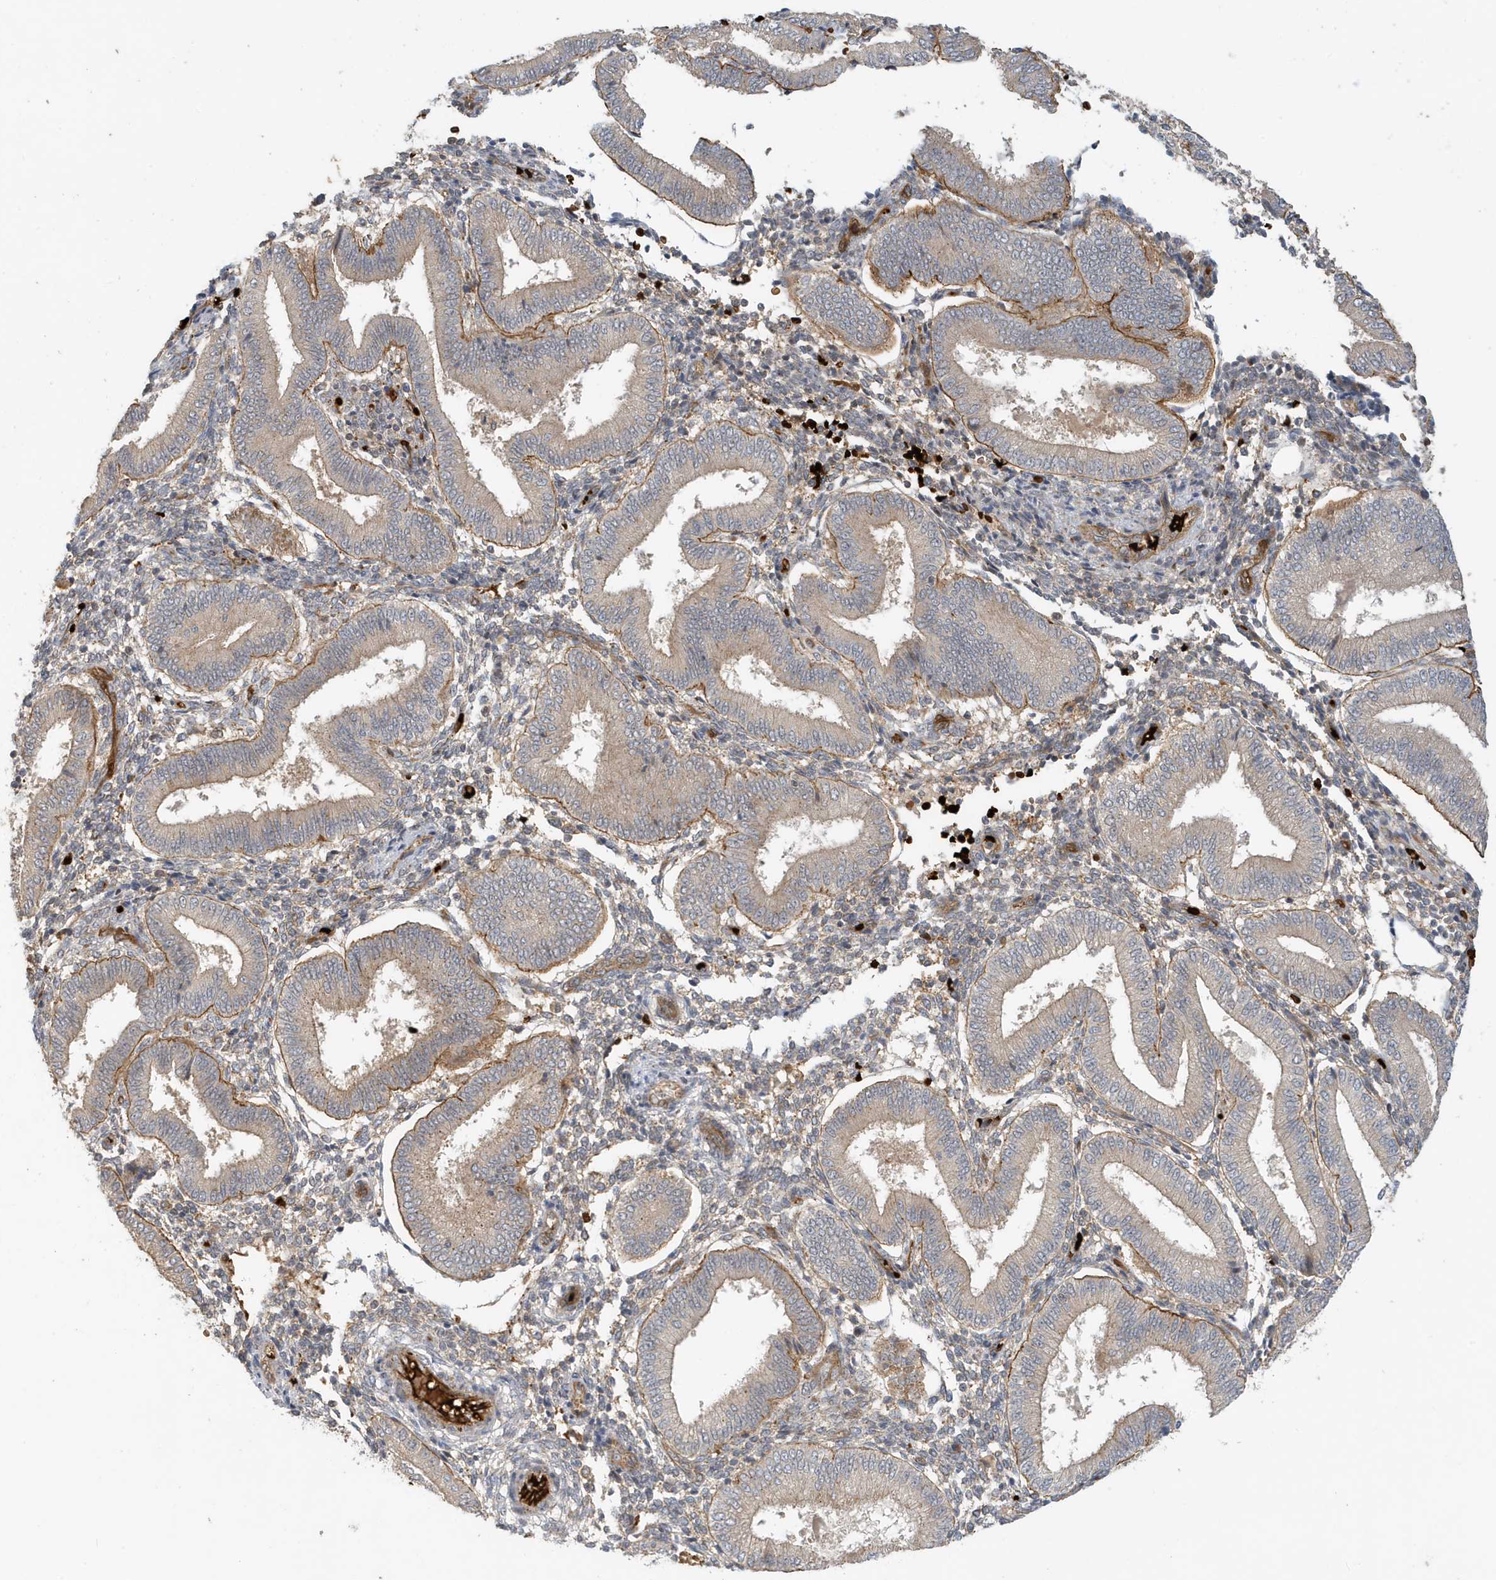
{"staining": {"intensity": "weak", "quantity": "<25%", "location": "cytoplasmic/membranous"}, "tissue": "endometrium", "cell_type": "Cells in endometrial stroma", "image_type": "normal", "snomed": [{"axis": "morphology", "description": "Normal tissue, NOS"}, {"axis": "topography", "description": "Endometrium"}], "caption": "Cells in endometrial stroma show no significant protein positivity in unremarkable endometrium. The staining was performed using DAB (3,3'-diaminobenzidine) to visualize the protein expression in brown, while the nuclei were stained in blue with hematoxylin (Magnification: 20x).", "gene": "FYCO1", "patient": {"sex": "female", "age": 39}}